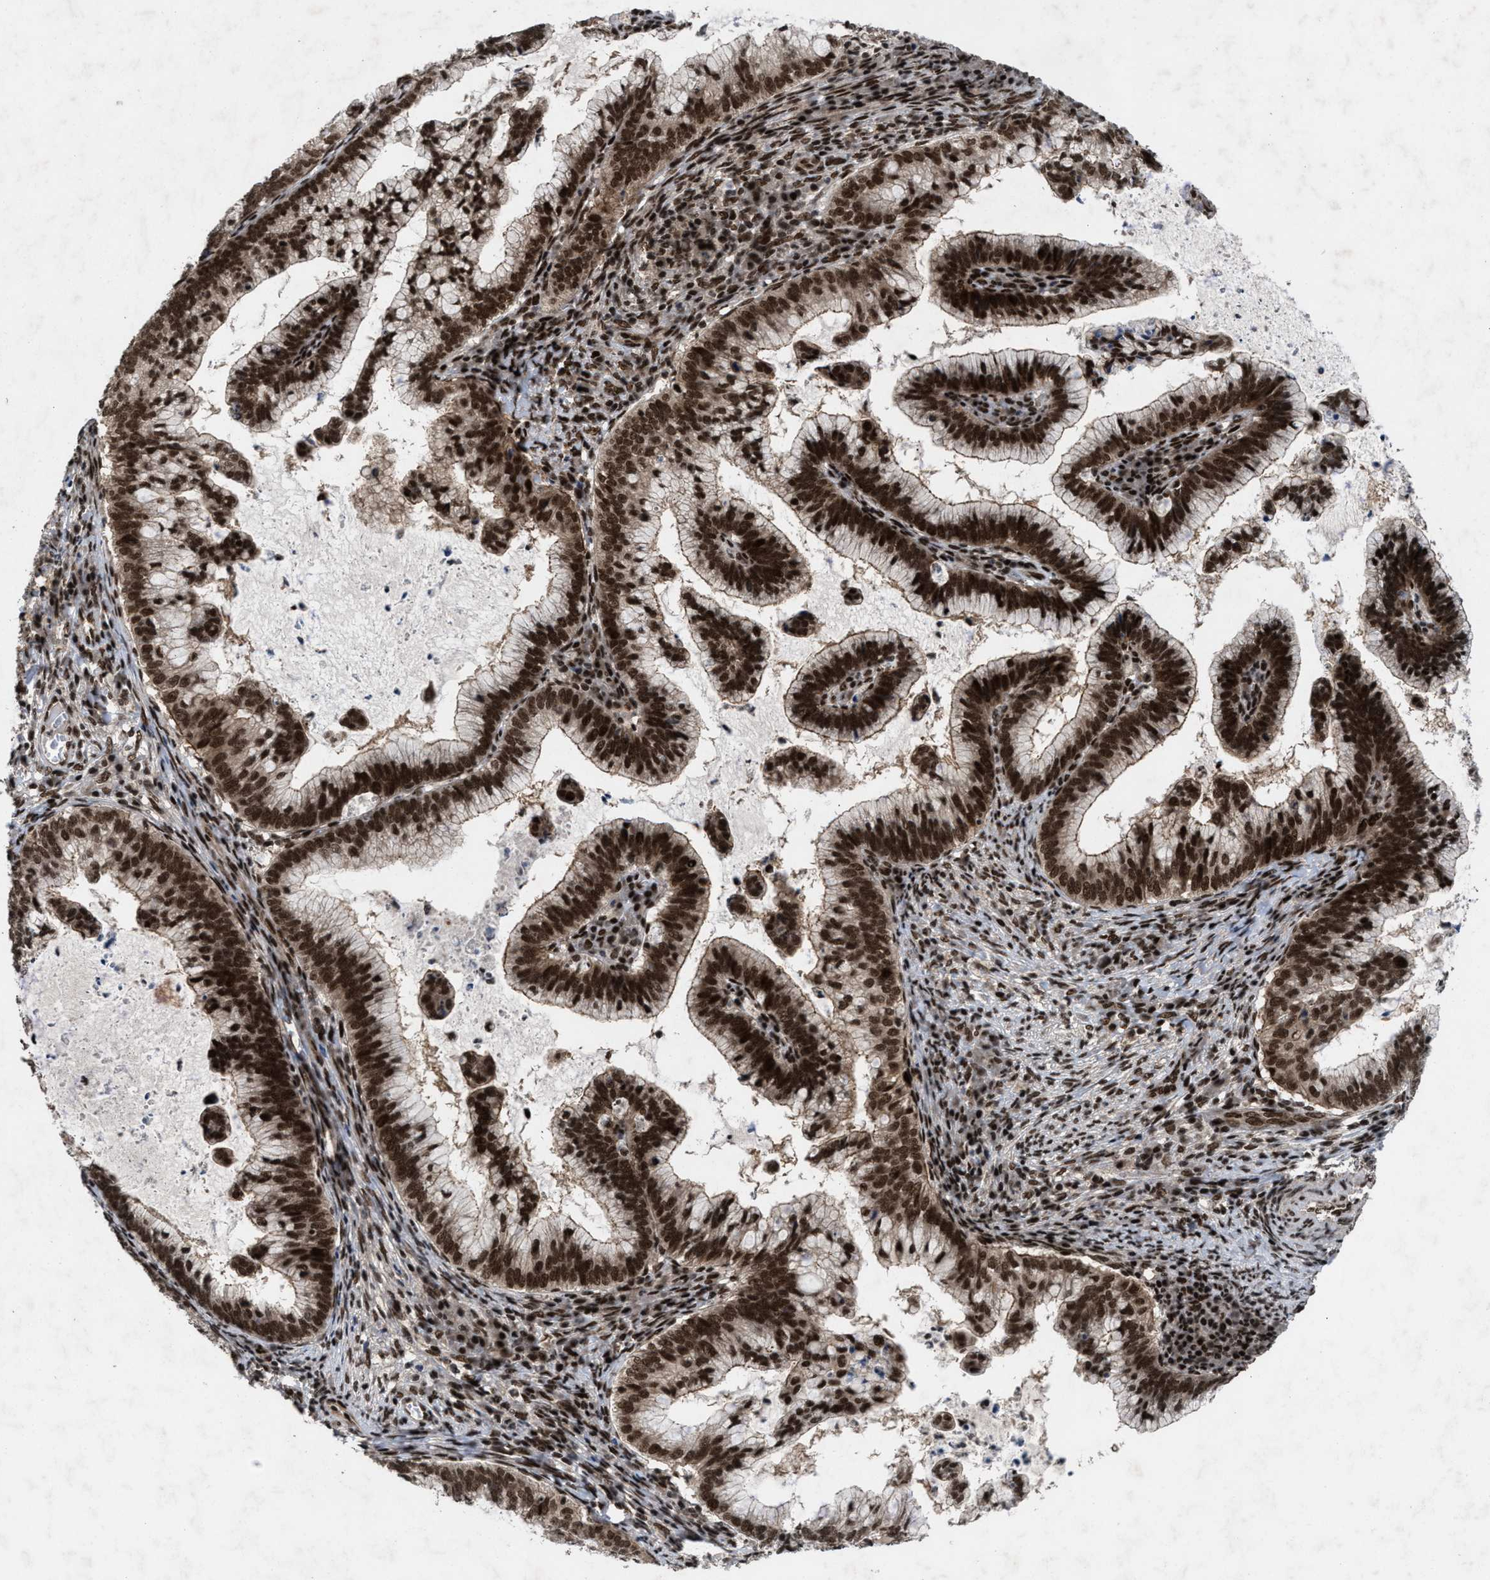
{"staining": {"intensity": "strong", "quantity": ">75%", "location": "cytoplasmic/membranous,nuclear"}, "tissue": "cervical cancer", "cell_type": "Tumor cells", "image_type": "cancer", "snomed": [{"axis": "morphology", "description": "Adenocarcinoma, NOS"}, {"axis": "topography", "description": "Cervix"}], "caption": "Human cervical cancer (adenocarcinoma) stained with a protein marker shows strong staining in tumor cells.", "gene": "WIZ", "patient": {"sex": "female", "age": 36}}